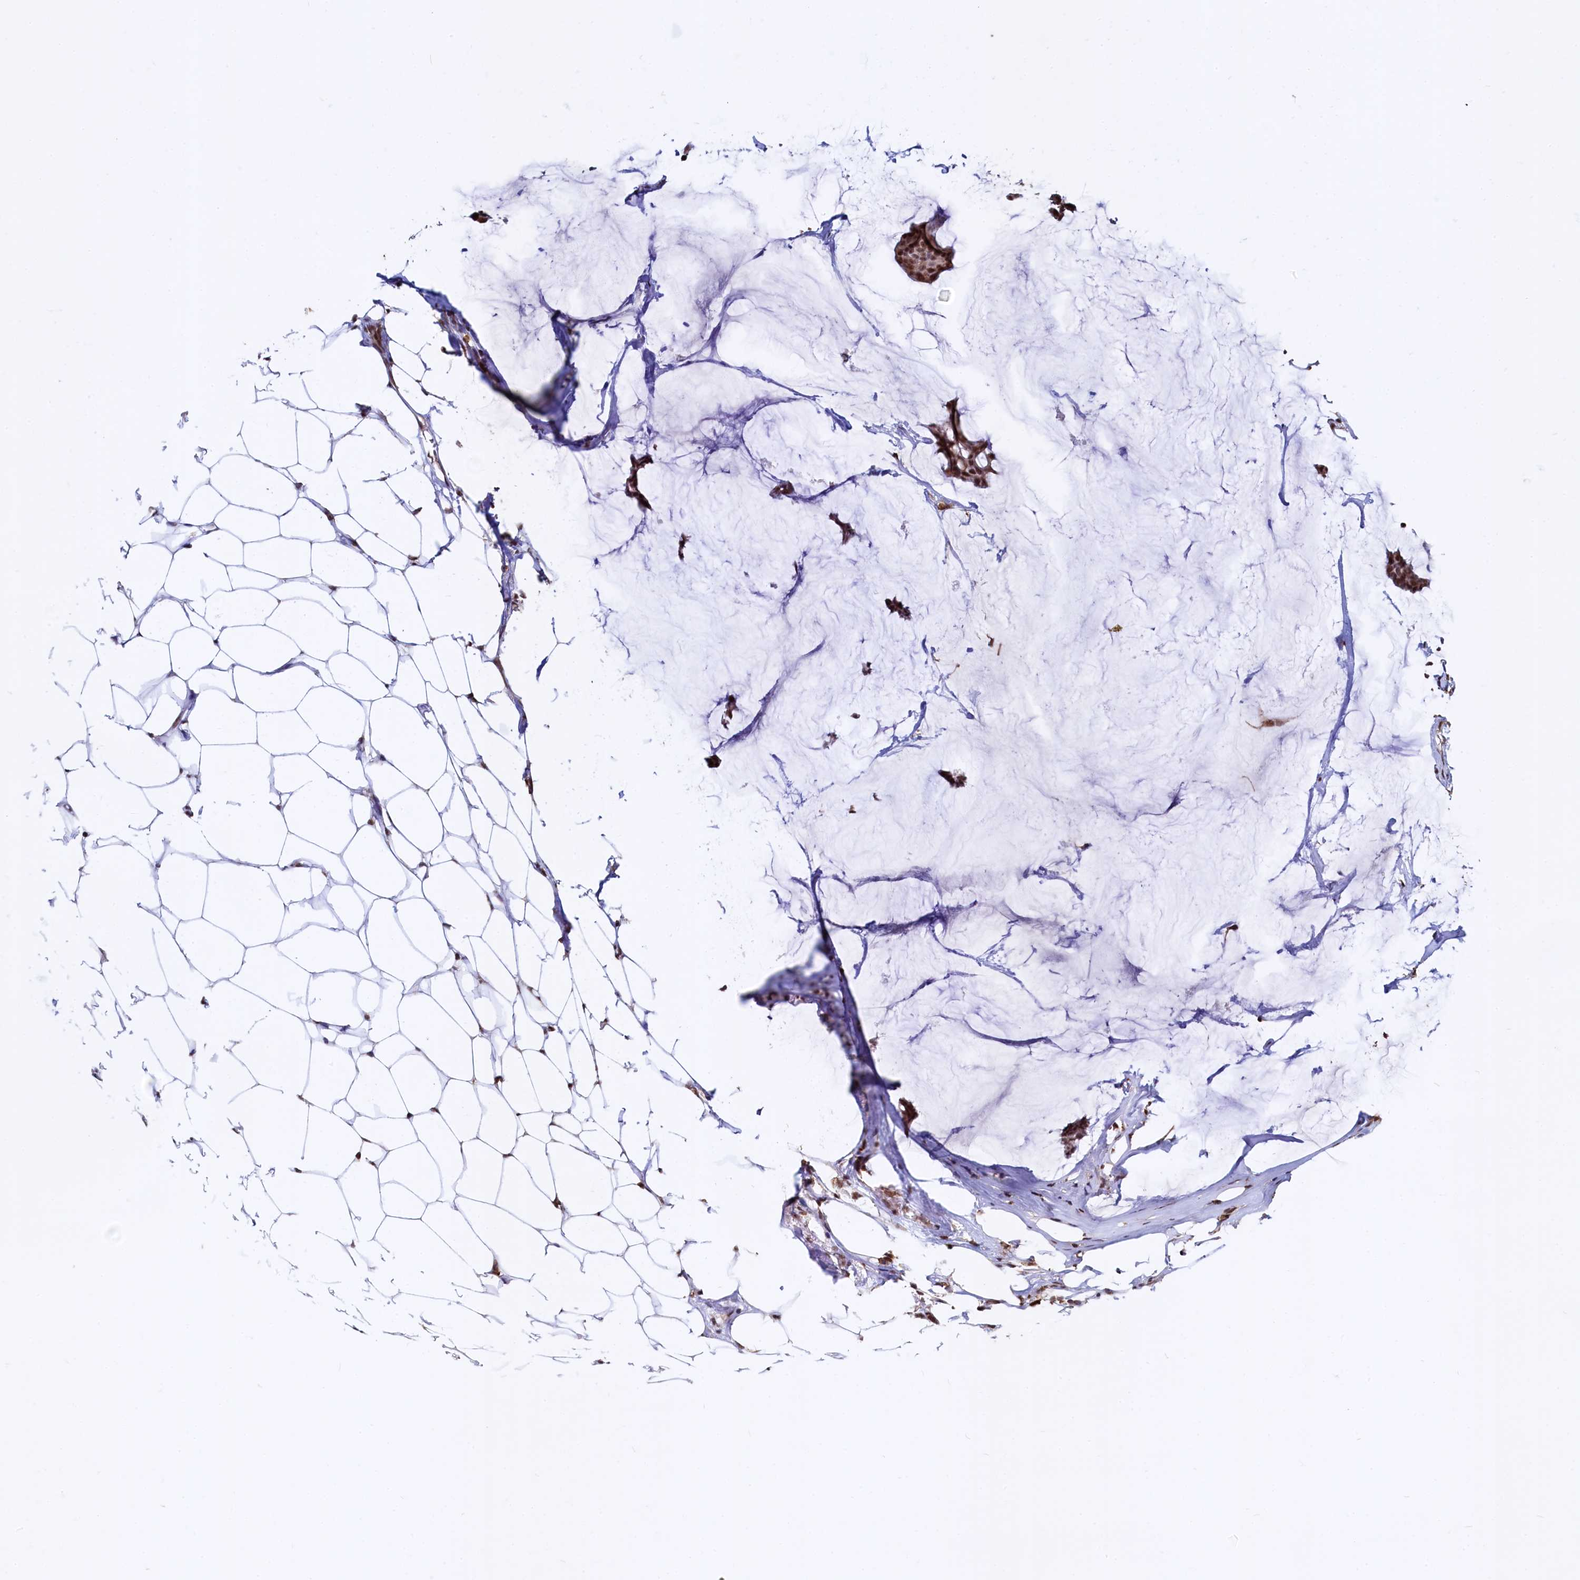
{"staining": {"intensity": "strong", "quantity": ">75%", "location": "cytoplasmic/membranous,nuclear"}, "tissue": "breast cancer", "cell_type": "Tumor cells", "image_type": "cancer", "snomed": [{"axis": "morphology", "description": "Duct carcinoma"}, {"axis": "topography", "description": "Breast"}], "caption": "Protein expression analysis of infiltrating ductal carcinoma (breast) displays strong cytoplasmic/membranous and nuclear positivity in approximately >75% of tumor cells.", "gene": "RSRC2", "patient": {"sex": "female", "age": 93}}